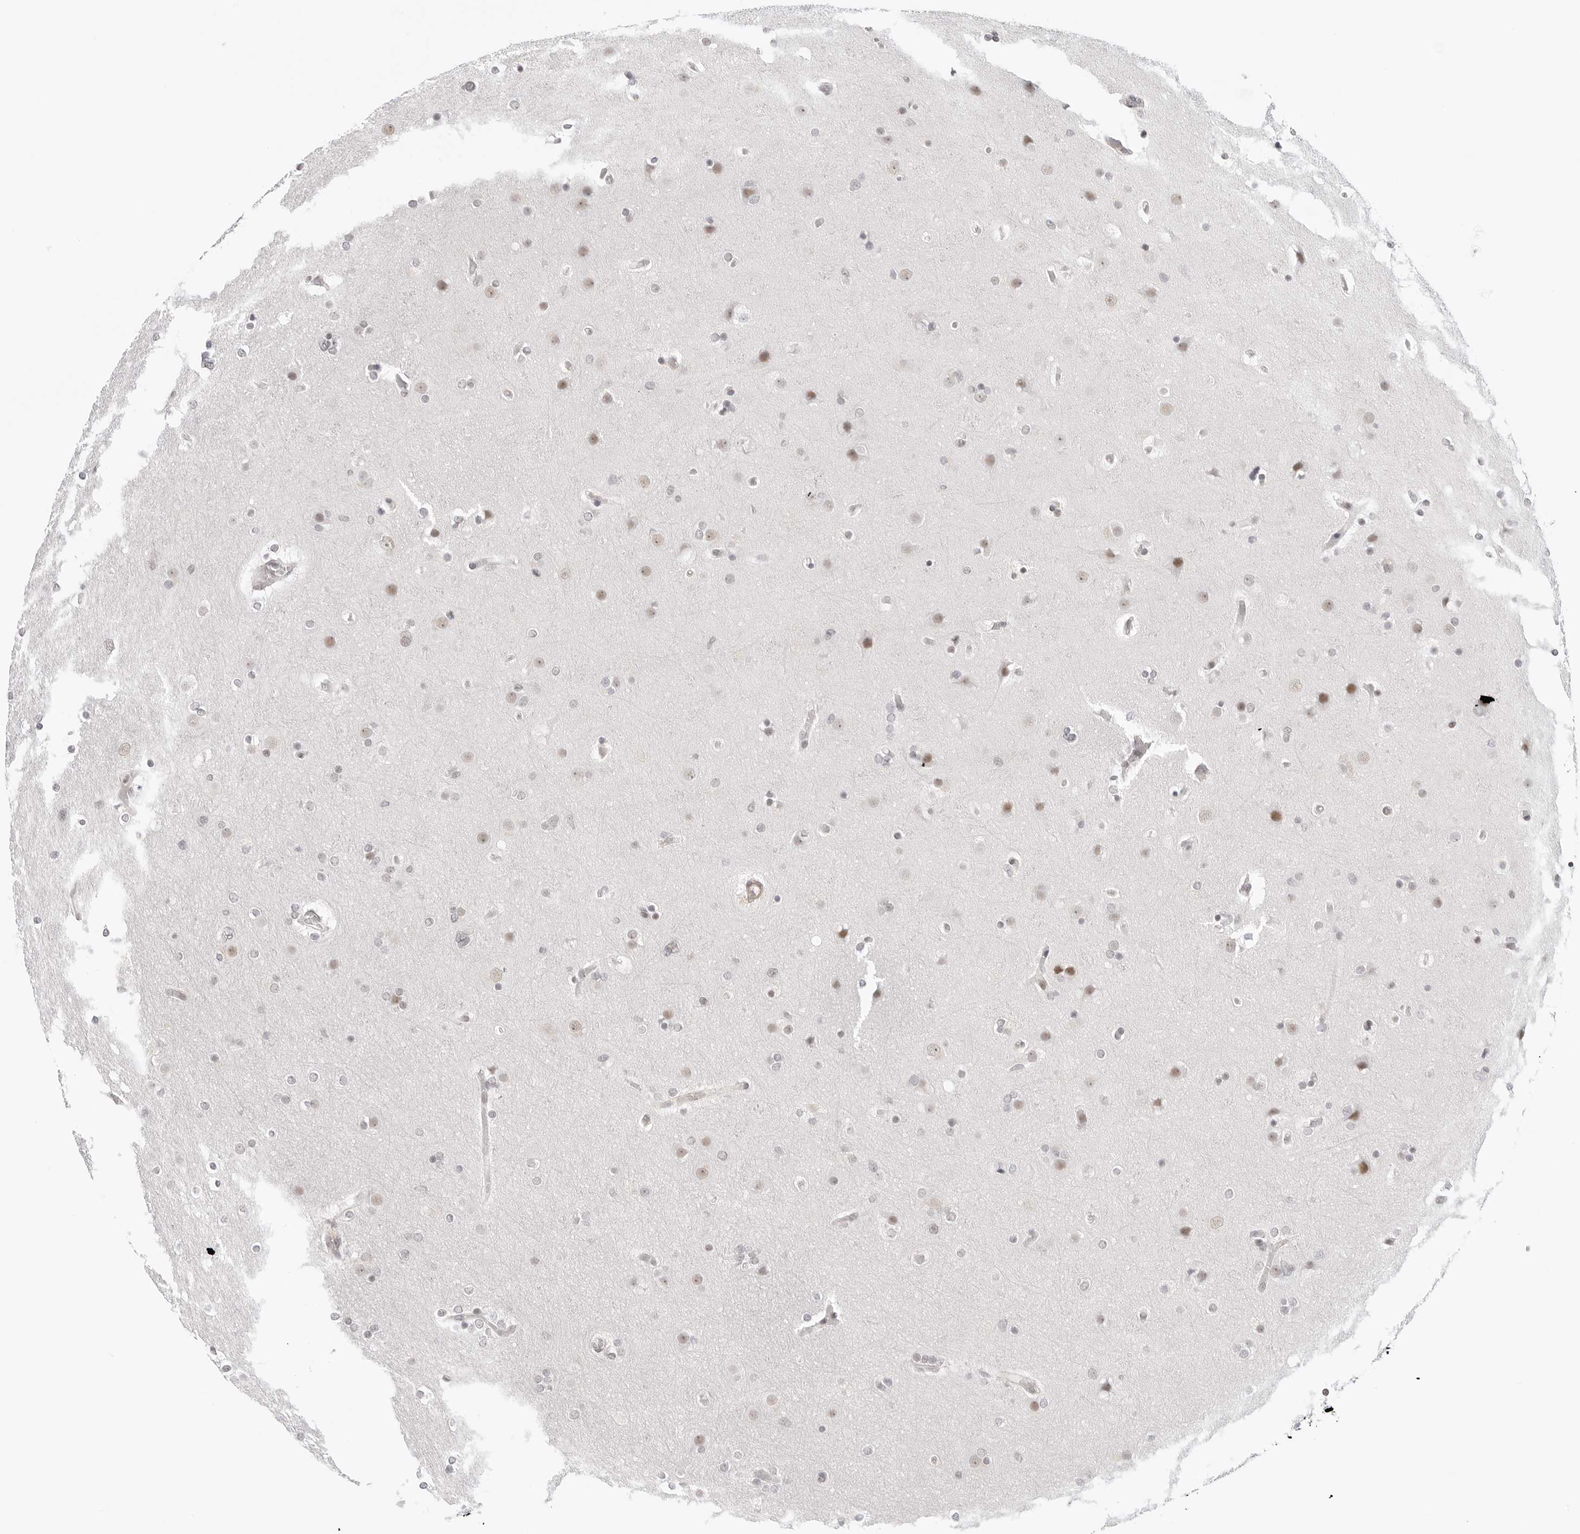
{"staining": {"intensity": "negative", "quantity": "none", "location": "none"}, "tissue": "glioma", "cell_type": "Tumor cells", "image_type": "cancer", "snomed": [{"axis": "morphology", "description": "Glioma, malignant, High grade"}, {"axis": "topography", "description": "Cerebral cortex"}], "caption": "Immunohistochemical staining of glioma reveals no significant expression in tumor cells.", "gene": "TCIM", "patient": {"sex": "female", "age": 36}}